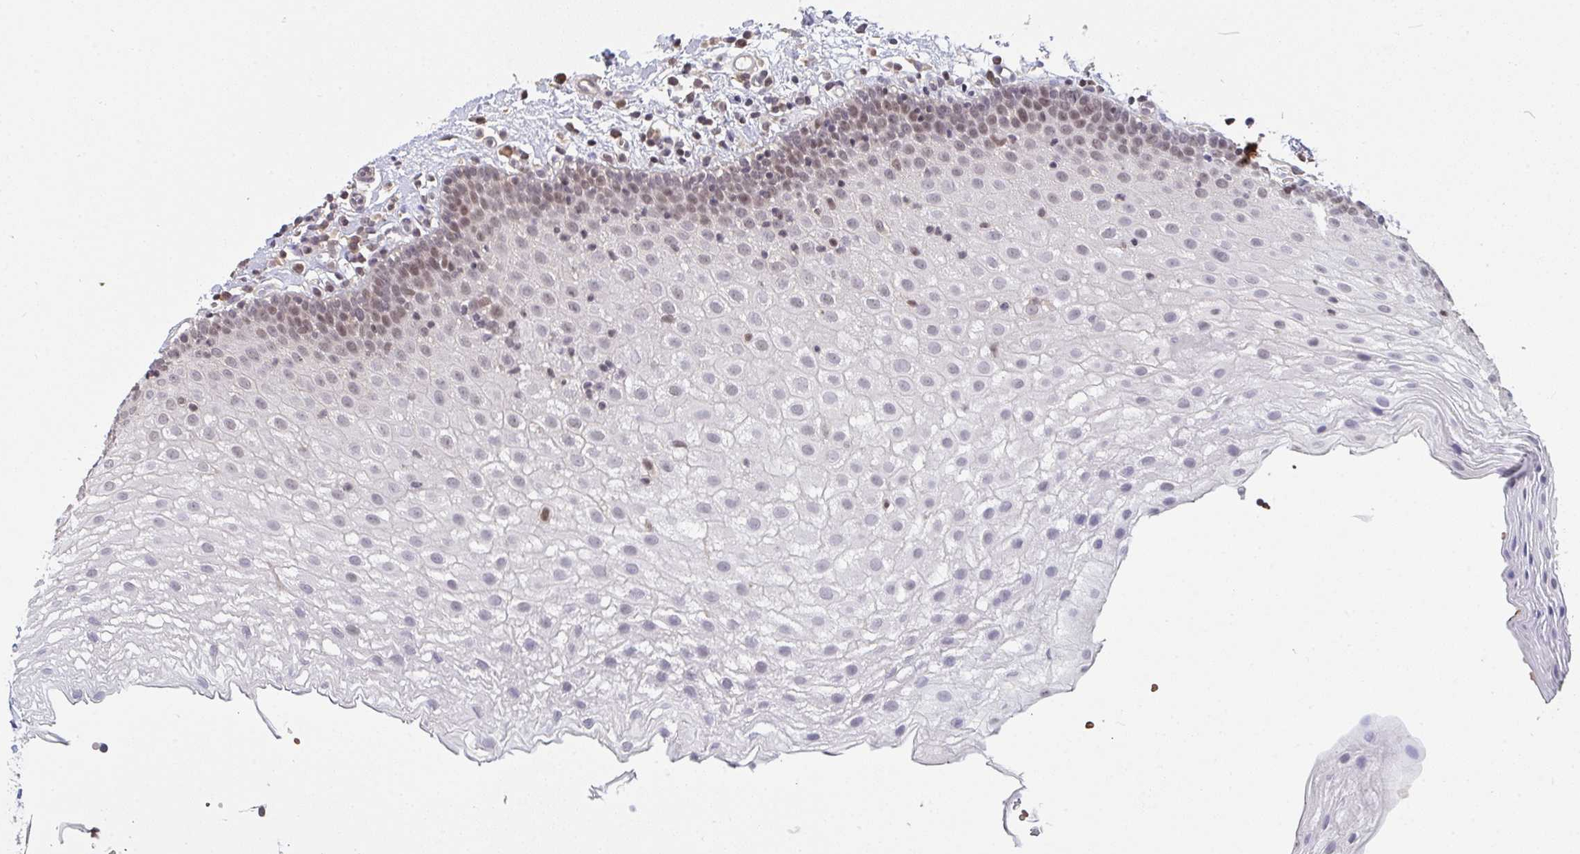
{"staining": {"intensity": "weak", "quantity": "25%-75%", "location": "nuclear"}, "tissue": "oral mucosa", "cell_type": "Squamous epithelial cells", "image_type": "normal", "snomed": [{"axis": "morphology", "description": "Normal tissue, NOS"}, {"axis": "morphology", "description": "Squamous cell carcinoma, NOS"}, {"axis": "topography", "description": "Oral tissue"}, {"axis": "topography", "description": "Head-Neck"}], "caption": "Immunohistochemistry photomicrograph of benign oral mucosa: oral mucosa stained using immunohistochemistry shows low levels of weak protein expression localized specifically in the nuclear of squamous epithelial cells, appearing as a nuclear brown color.", "gene": "SAP30", "patient": {"sex": "male", "age": 58}}